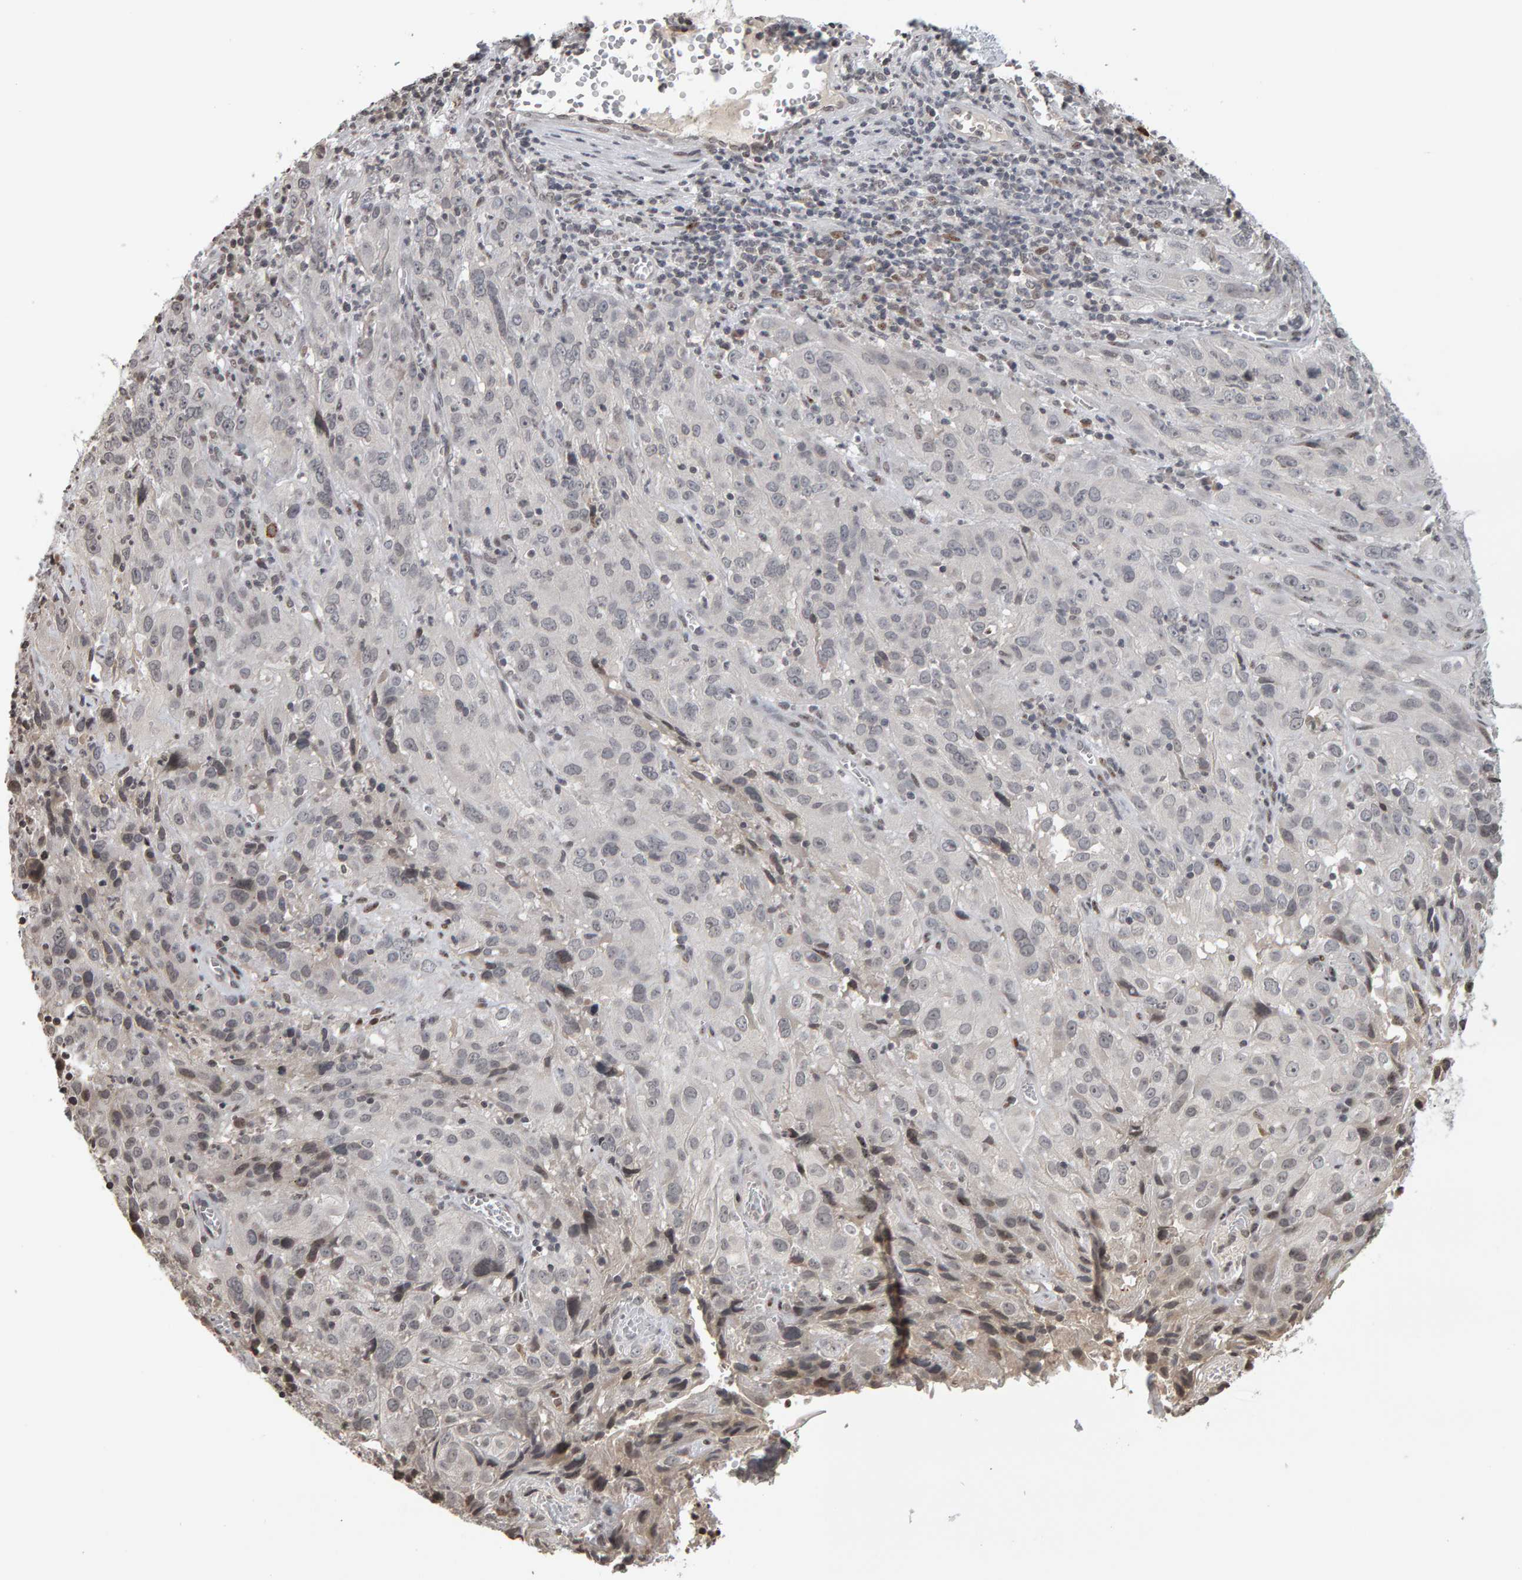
{"staining": {"intensity": "negative", "quantity": "none", "location": "none"}, "tissue": "cervical cancer", "cell_type": "Tumor cells", "image_type": "cancer", "snomed": [{"axis": "morphology", "description": "Squamous cell carcinoma, NOS"}, {"axis": "topography", "description": "Cervix"}], "caption": "Immunohistochemistry (IHC) histopathology image of neoplastic tissue: cervical cancer stained with DAB (3,3'-diaminobenzidine) exhibits no significant protein positivity in tumor cells.", "gene": "TRAM1", "patient": {"sex": "female", "age": 32}}